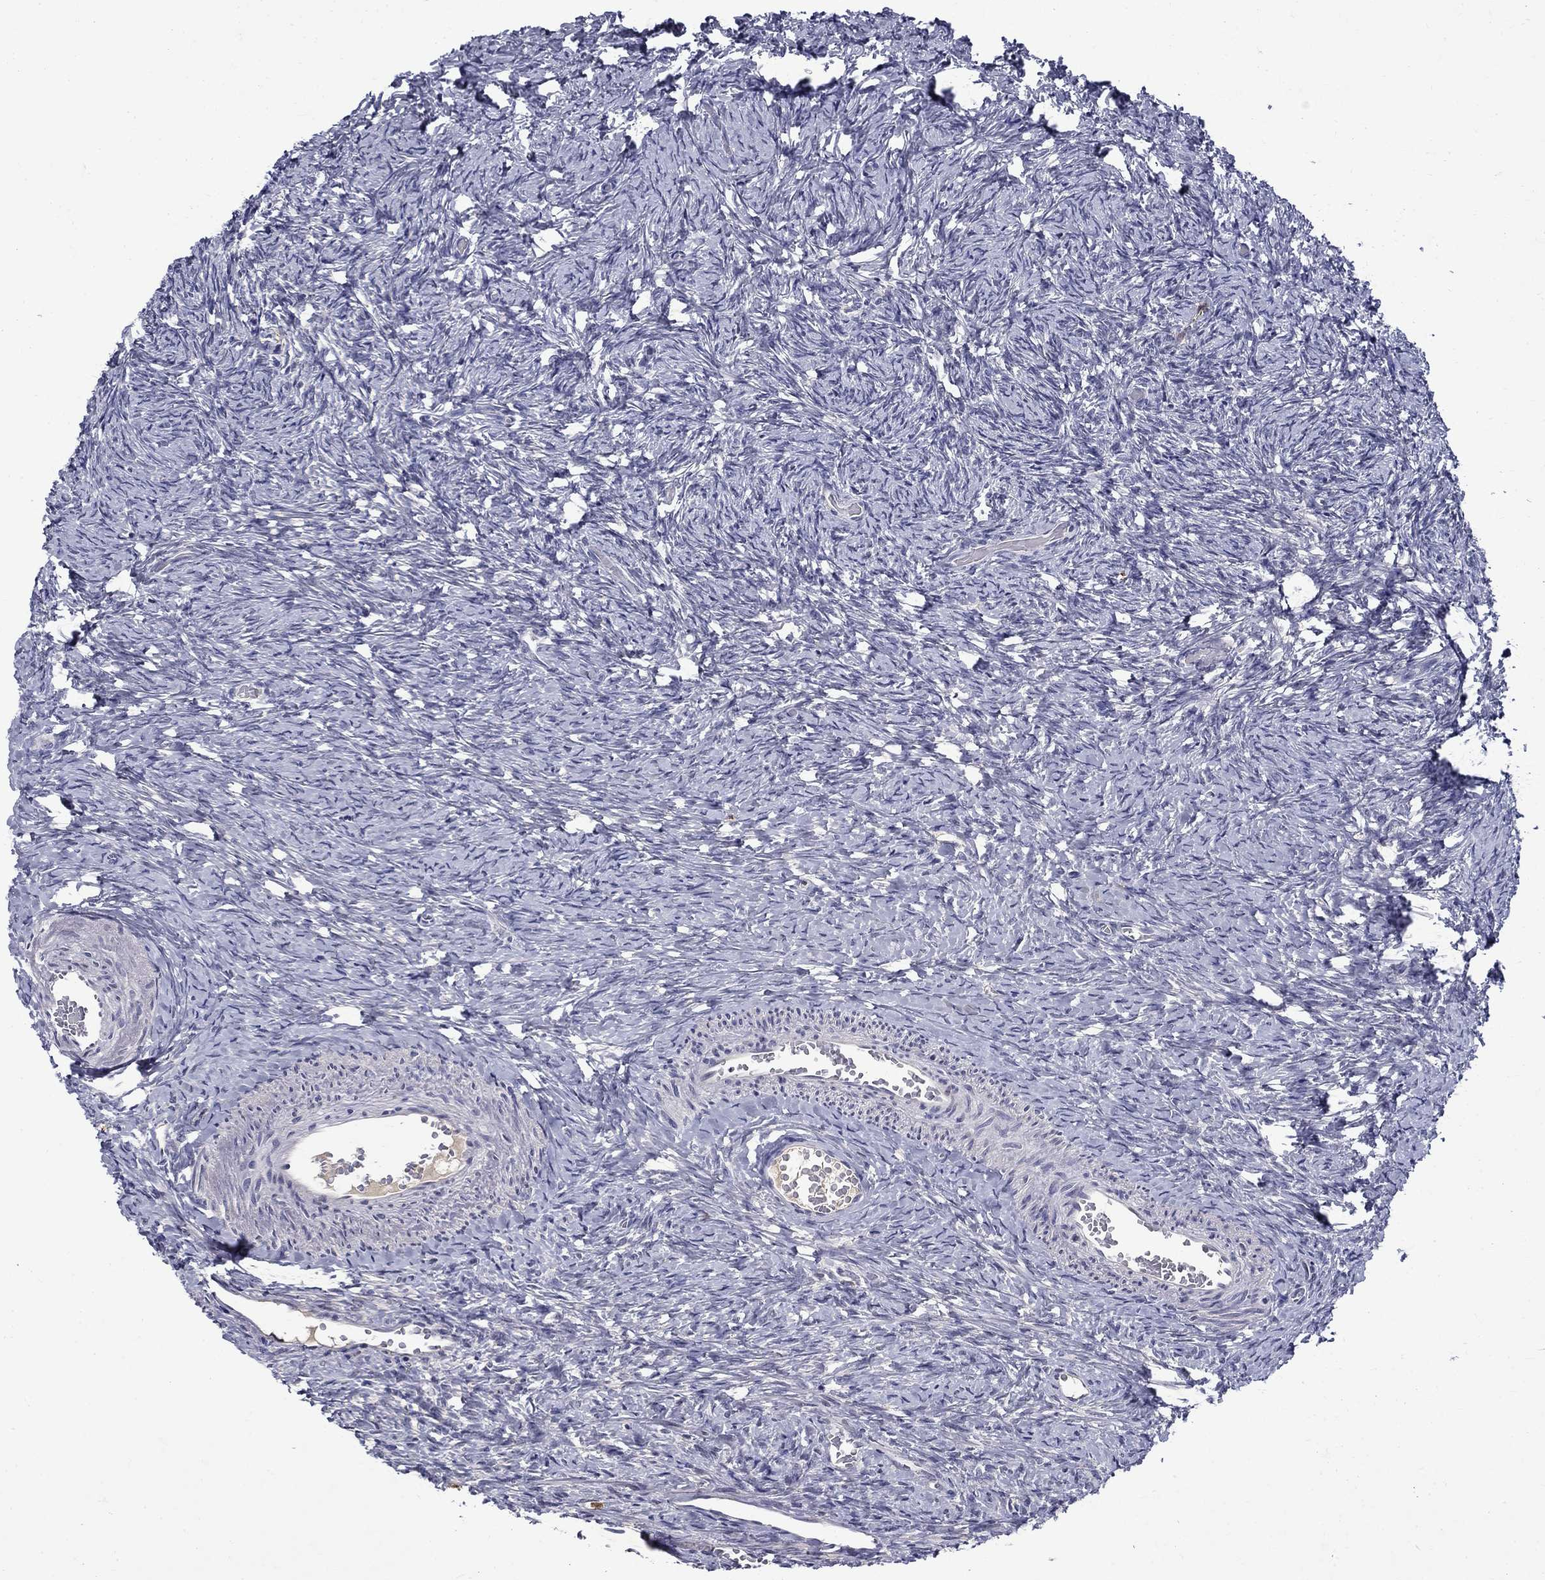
{"staining": {"intensity": "negative", "quantity": "none", "location": "none"}, "tissue": "ovary", "cell_type": "Ovarian stroma cells", "image_type": "normal", "snomed": [{"axis": "morphology", "description": "Normal tissue, NOS"}, {"axis": "topography", "description": "Ovary"}], "caption": "Ovarian stroma cells are negative for protein expression in benign human ovary. (DAB IHC, high magnification).", "gene": "STAB2", "patient": {"sex": "female", "age": 39}}